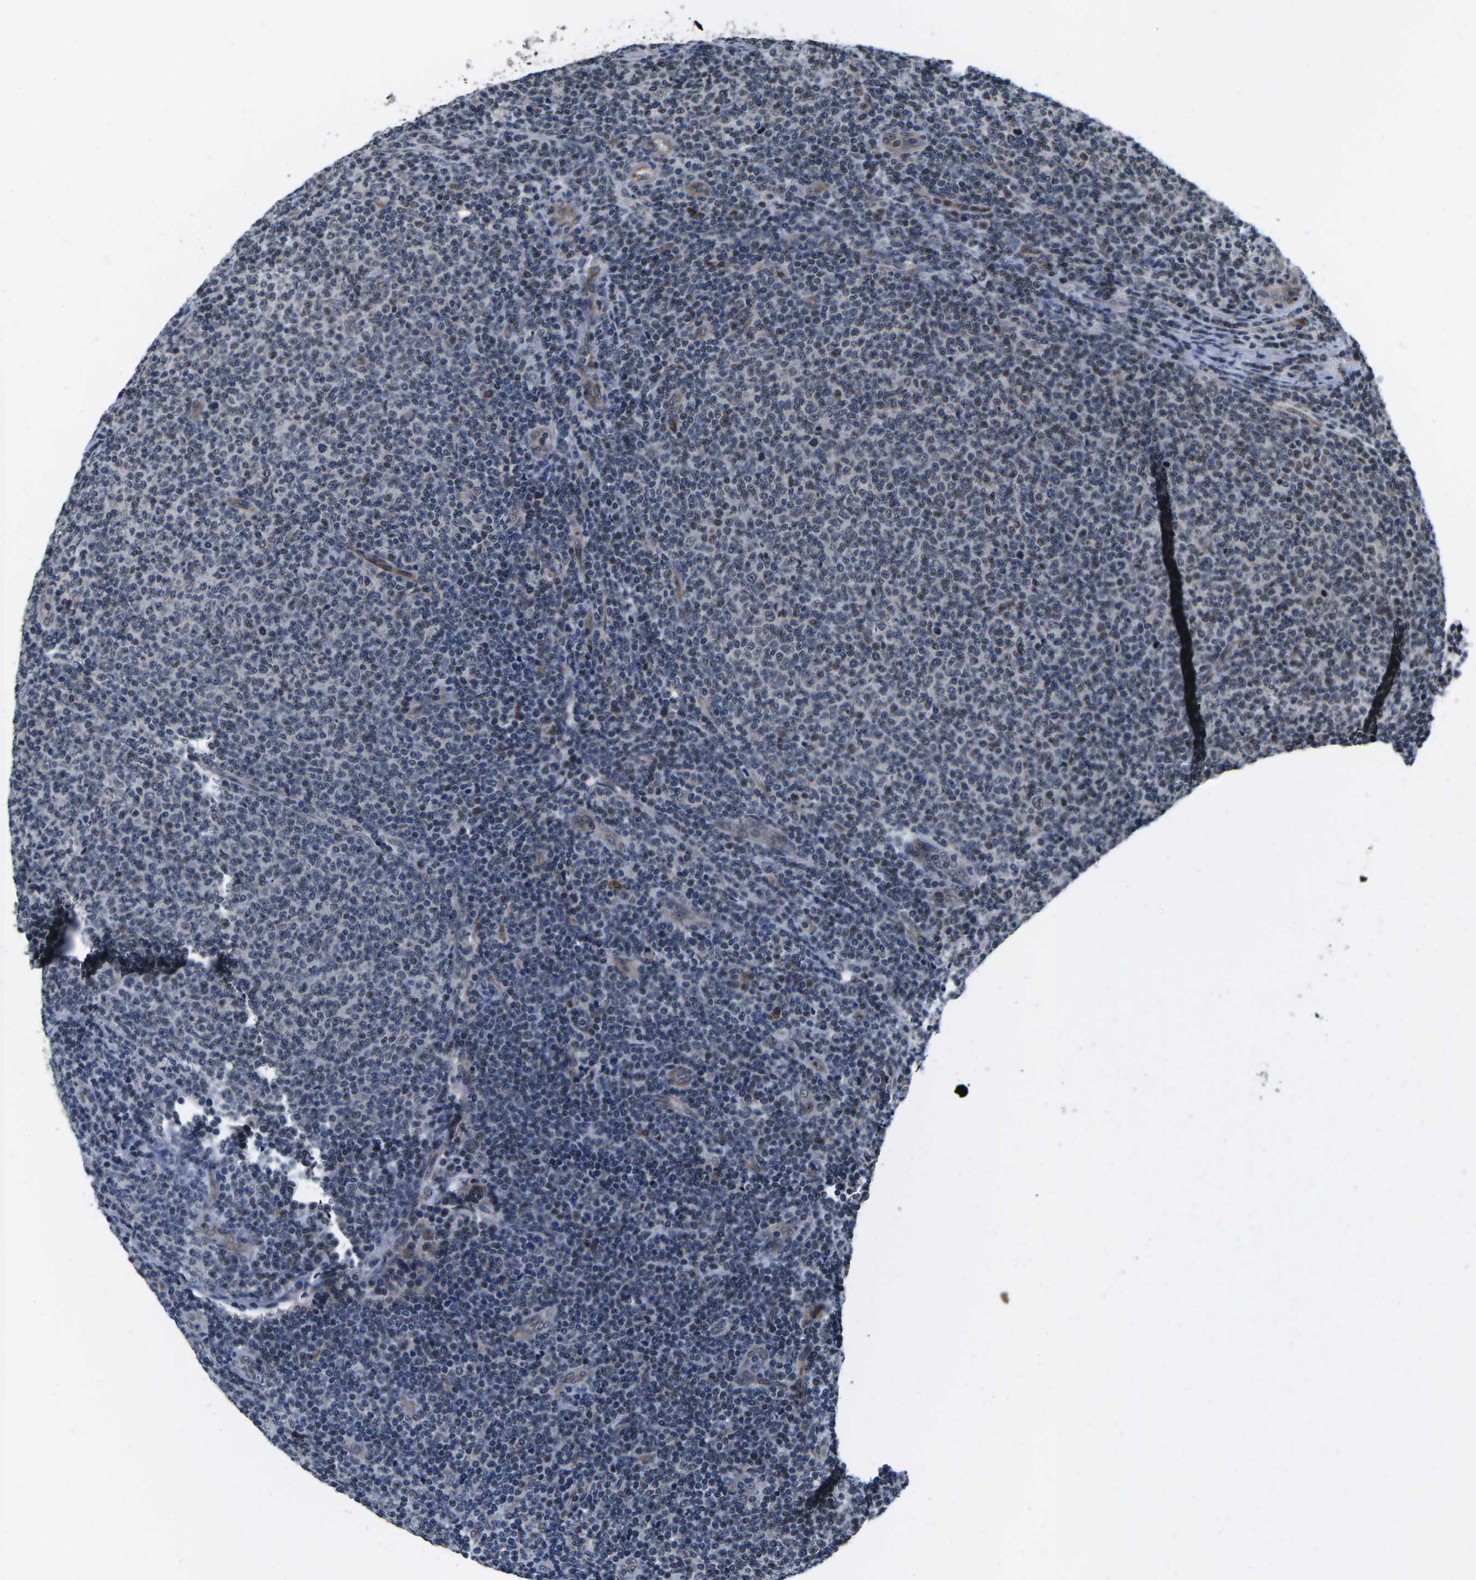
{"staining": {"intensity": "weak", "quantity": "<25%", "location": "nuclear"}, "tissue": "lymphoma", "cell_type": "Tumor cells", "image_type": "cancer", "snomed": [{"axis": "morphology", "description": "Malignant lymphoma, non-Hodgkin's type, Low grade"}, {"axis": "topography", "description": "Lymph node"}], "caption": "Image shows no protein positivity in tumor cells of lymphoma tissue.", "gene": "CCNE1", "patient": {"sex": "male", "age": 66}}